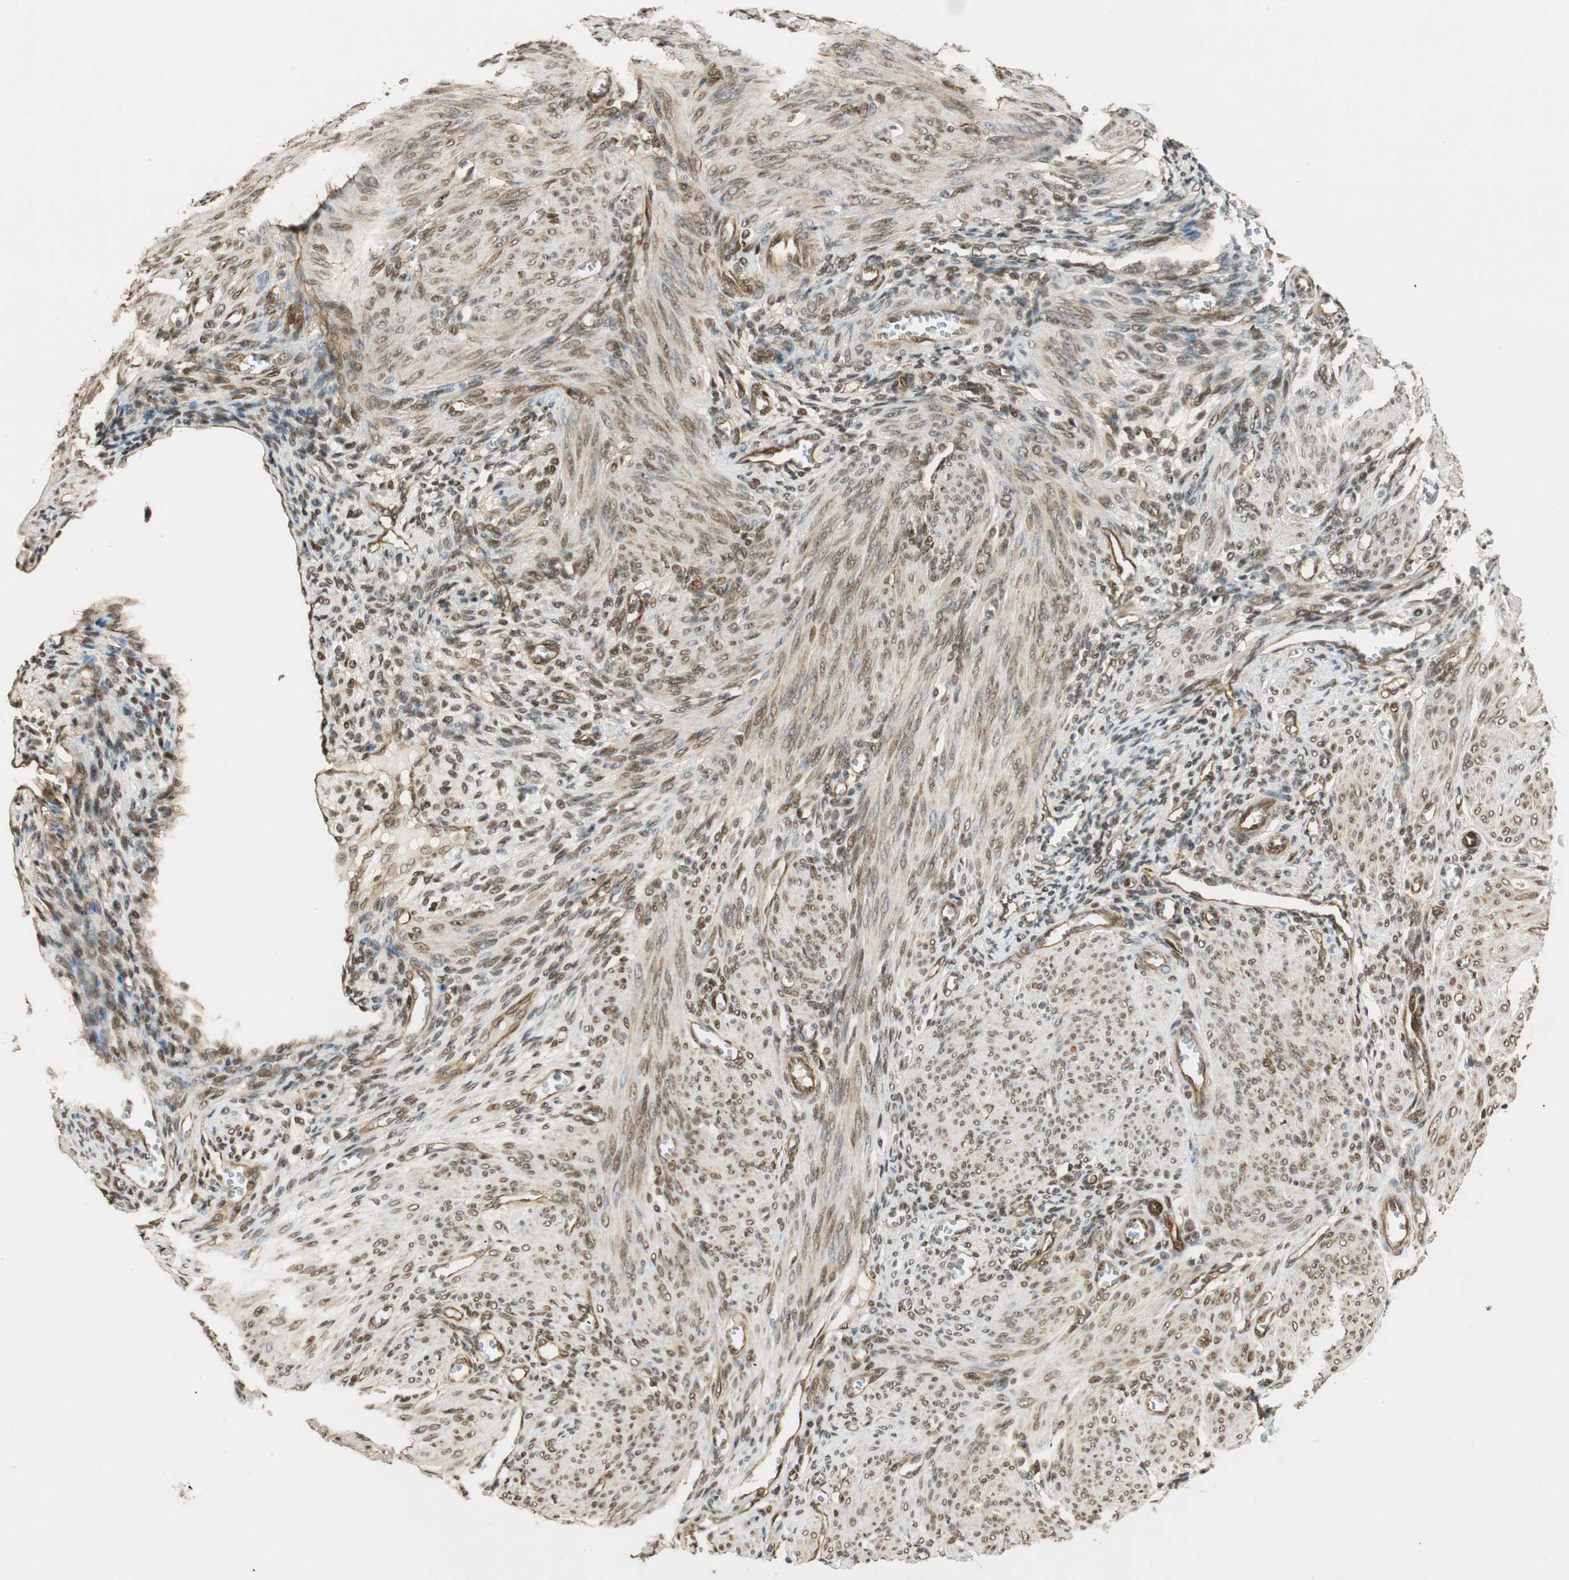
{"staining": {"intensity": "weak", "quantity": "<25%", "location": "nuclear"}, "tissue": "endometrium", "cell_type": "Cells in endometrial stroma", "image_type": "normal", "snomed": [{"axis": "morphology", "description": "Normal tissue, NOS"}, {"axis": "topography", "description": "Endometrium"}], "caption": "Photomicrograph shows no protein expression in cells in endometrial stroma of unremarkable endometrium. Nuclei are stained in blue.", "gene": "NES", "patient": {"sex": "female", "age": 72}}